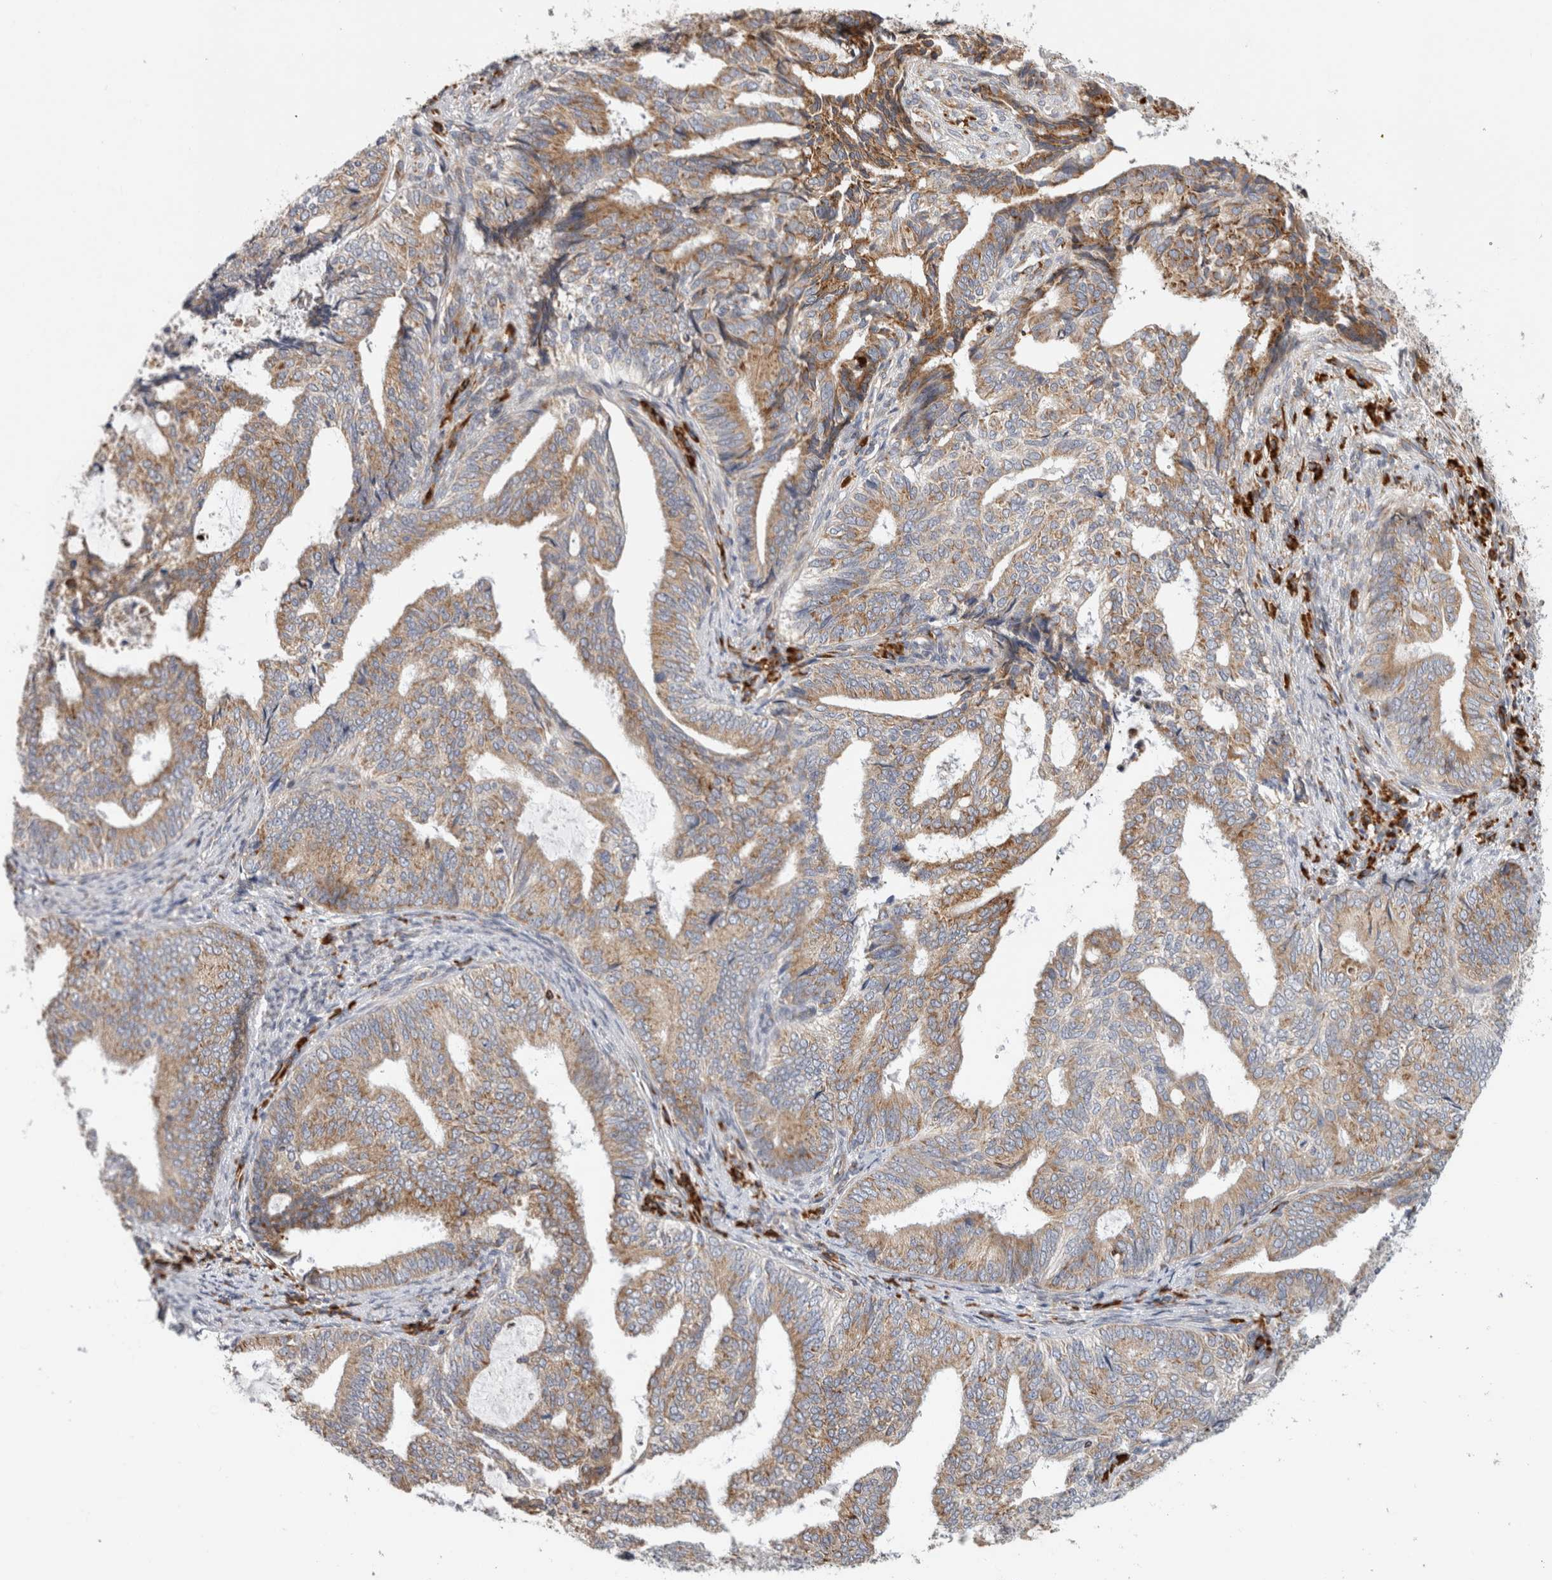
{"staining": {"intensity": "moderate", "quantity": ">75%", "location": "cytoplasmic/membranous"}, "tissue": "endometrial cancer", "cell_type": "Tumor cells", "image_type": "cancer", "snomed": [{"axis": "morphology", "description": "Adenocarcinoma, NOS"}, {"axis": "topography", "description": "Endometrium"}], "caption": "A micrograph of human endometrial adenocarcinoma stained for a protein reveals moderate cytoplasmic/membranous brown staining in tumor cells. (DAB (3,3'-diaminobenzidine) = brown stain, brightfield microscopy at high magnification).", "gene": "RPN2", "patient": {"sex": "female", "age": 58}}